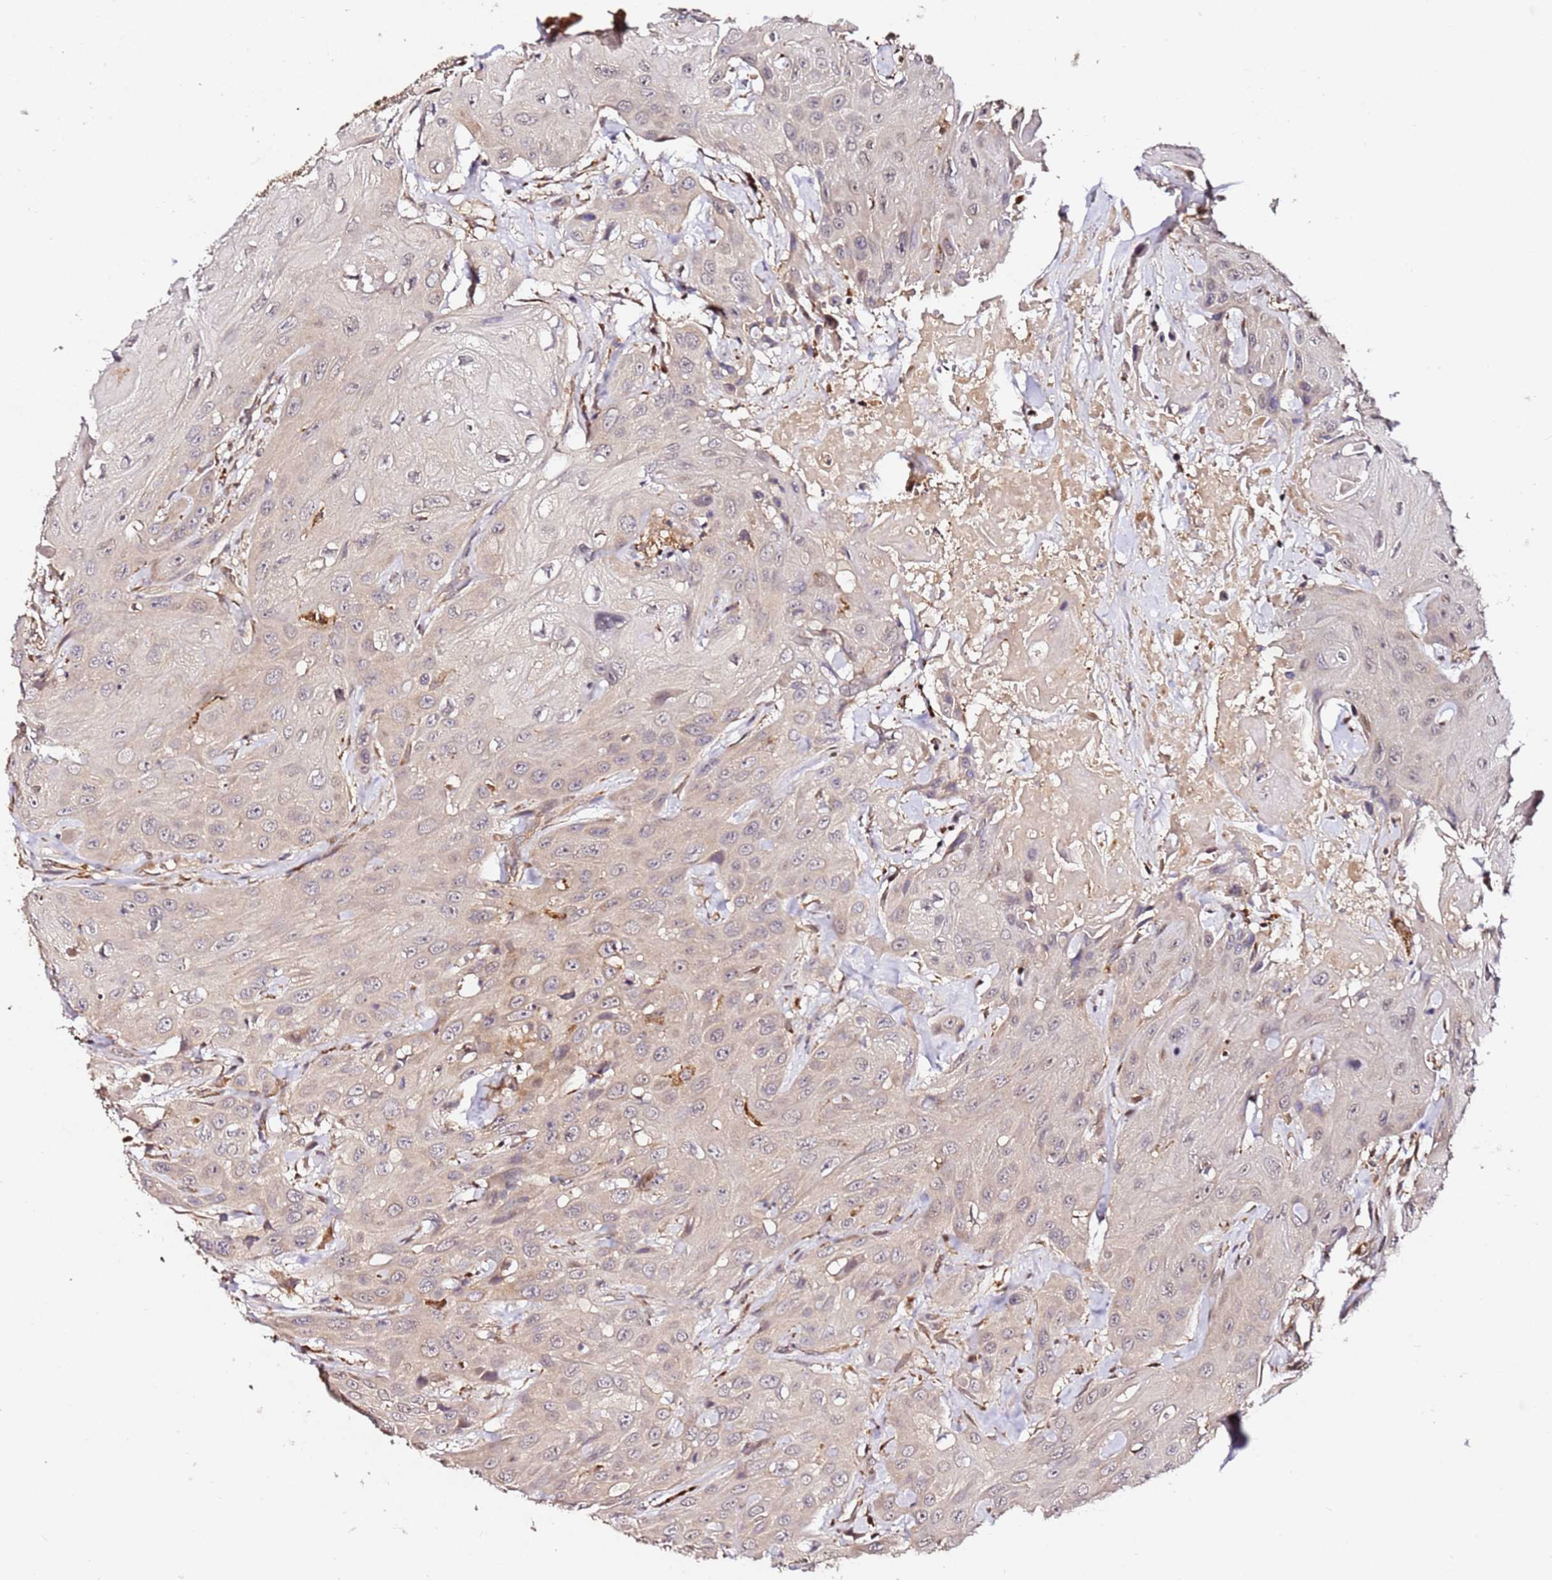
{"staining": {"intensity": "weak", "quantity": "25%-75%", "location": "cytoplasmic/membranous"}, "tissue": "head and neck cancer", "cell_type": "Tumor cells", "image_type": "cancer", "snomed": [{"axis": "morphology", "description": "Squamous cell carcinoma, NOS"}, {"axis": "topography", "description": "Head-Neck"}], "caption": "An immunohistochemistry photomicrograph of neoplastic tissue is shown. Protein staining in brown highlights weak cytoplasmic/membranous positivity in head and neck cancer within tumor cells.", "gene": "ALG11", "patient": {"sex": "male", "age": 81}}